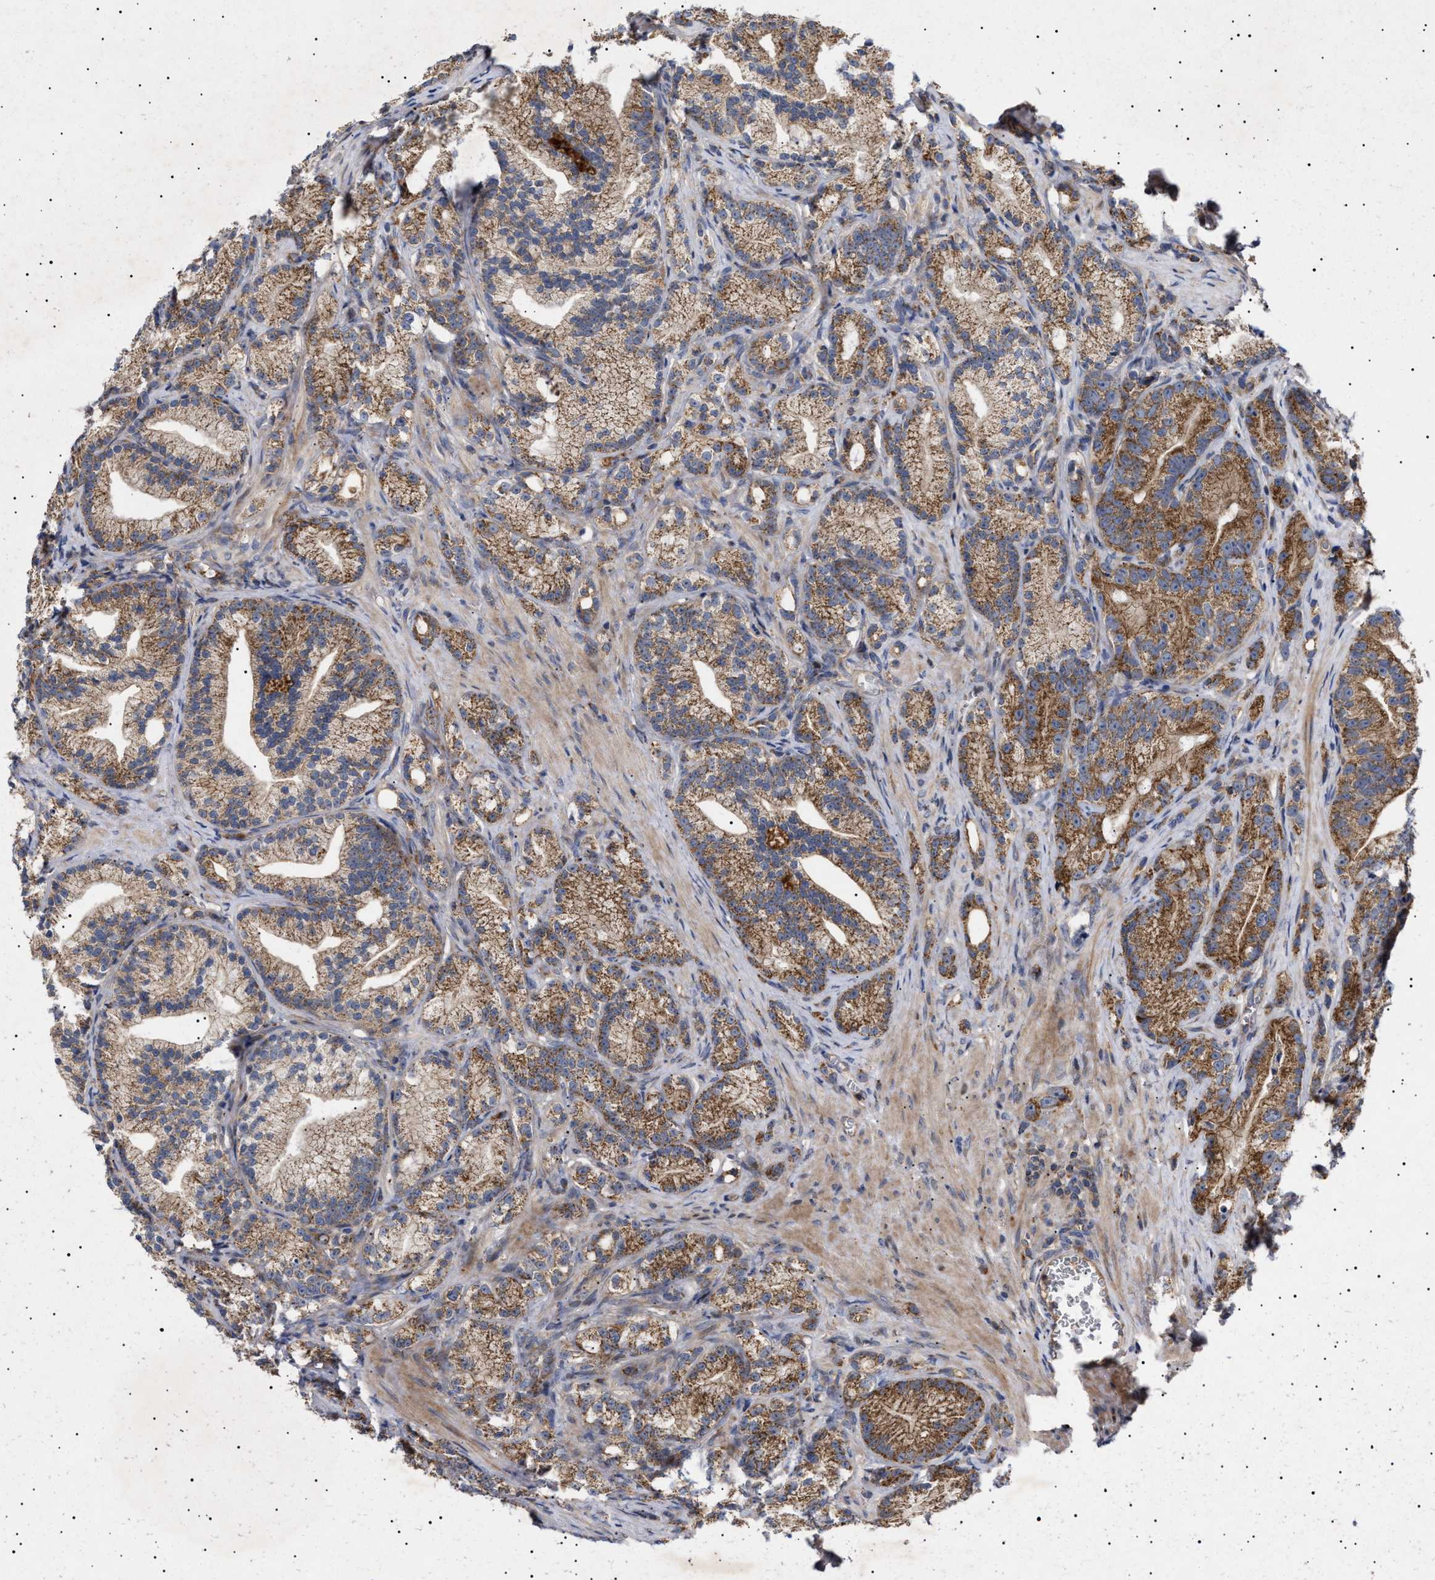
{"staining": {"intensity": "moderate", "quantity": ">75%", "location": "cytoplasmic/membranous"}, "tissue": "prostate cancer", "cell_type": "Tumor cells", "image_type": "cancer", "snomed": [{"axis": "morphology", "description": "Adenocarcinoma, Low grade"}, {"axis": "topography", "description": "Prostate"}], "caption": "Immunohistochemistry of prostate cancer reveals medium levels of moderate cytoplasmic/membranous staining in approximately >75% of tumor cells.", "gene": "MRPL10", "patient": {"sex": "male", "age": 89}}